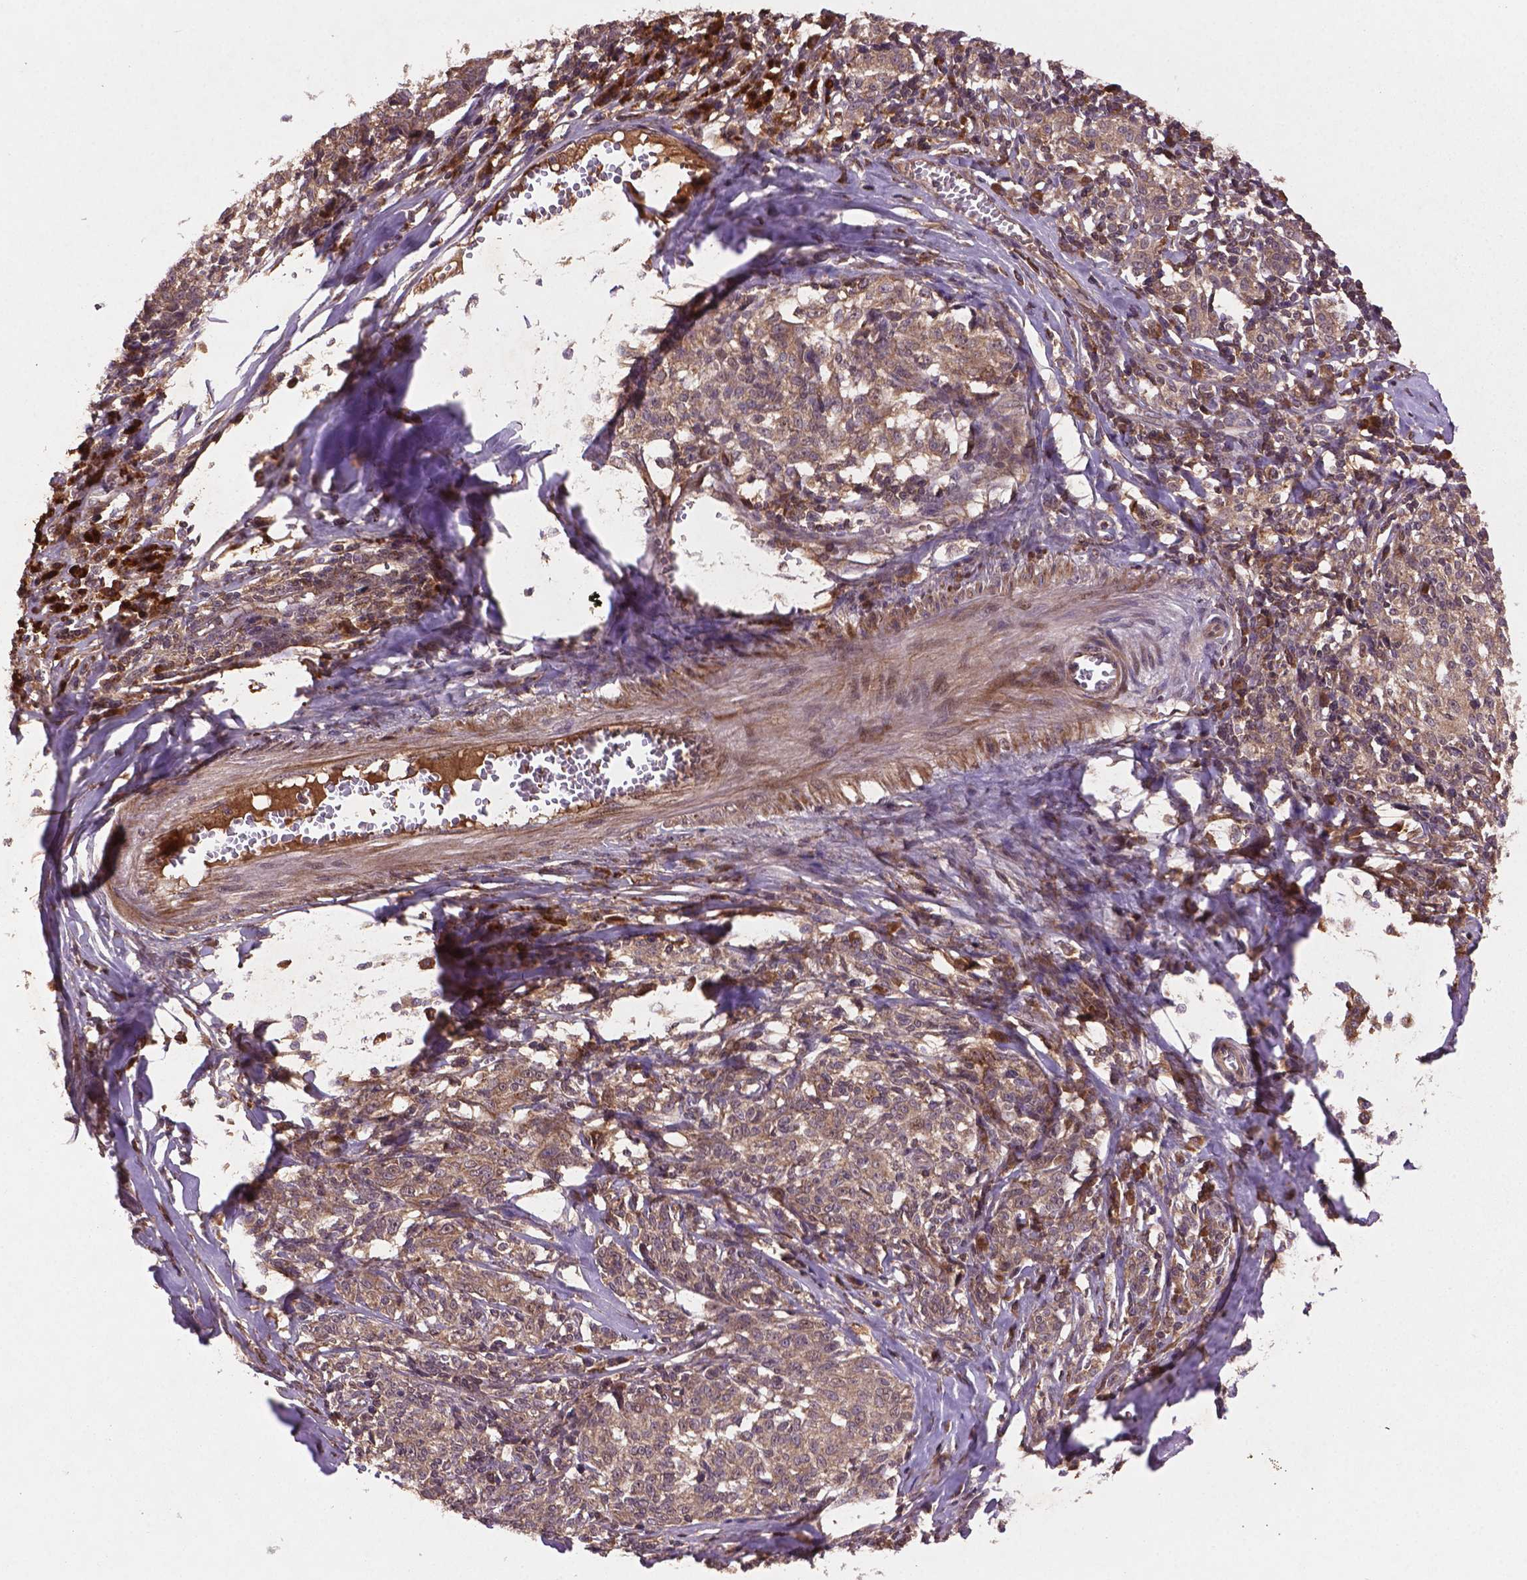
{"staining": {"intensity": "weak", "quantity": ">75%", "location": "cytoplasmic/membranous"}, "tissue": "melanoma", "cell_type": "Tumor cells", "image_type": "cancer", "snomed": [{"axis": "morphology", "description": "Malignant melanoma, NOS"}, {"axis": "topography", "description": "Skin"}], "caption": "A micrograph showing weak cytoplasmic/membranous expression in about >75% of tumor cells in malignant melanoma, as visualized by brown immunohistochemical staining.", "gene": "NIPAL2", "patient": {"sex": "female", "age": 72}}